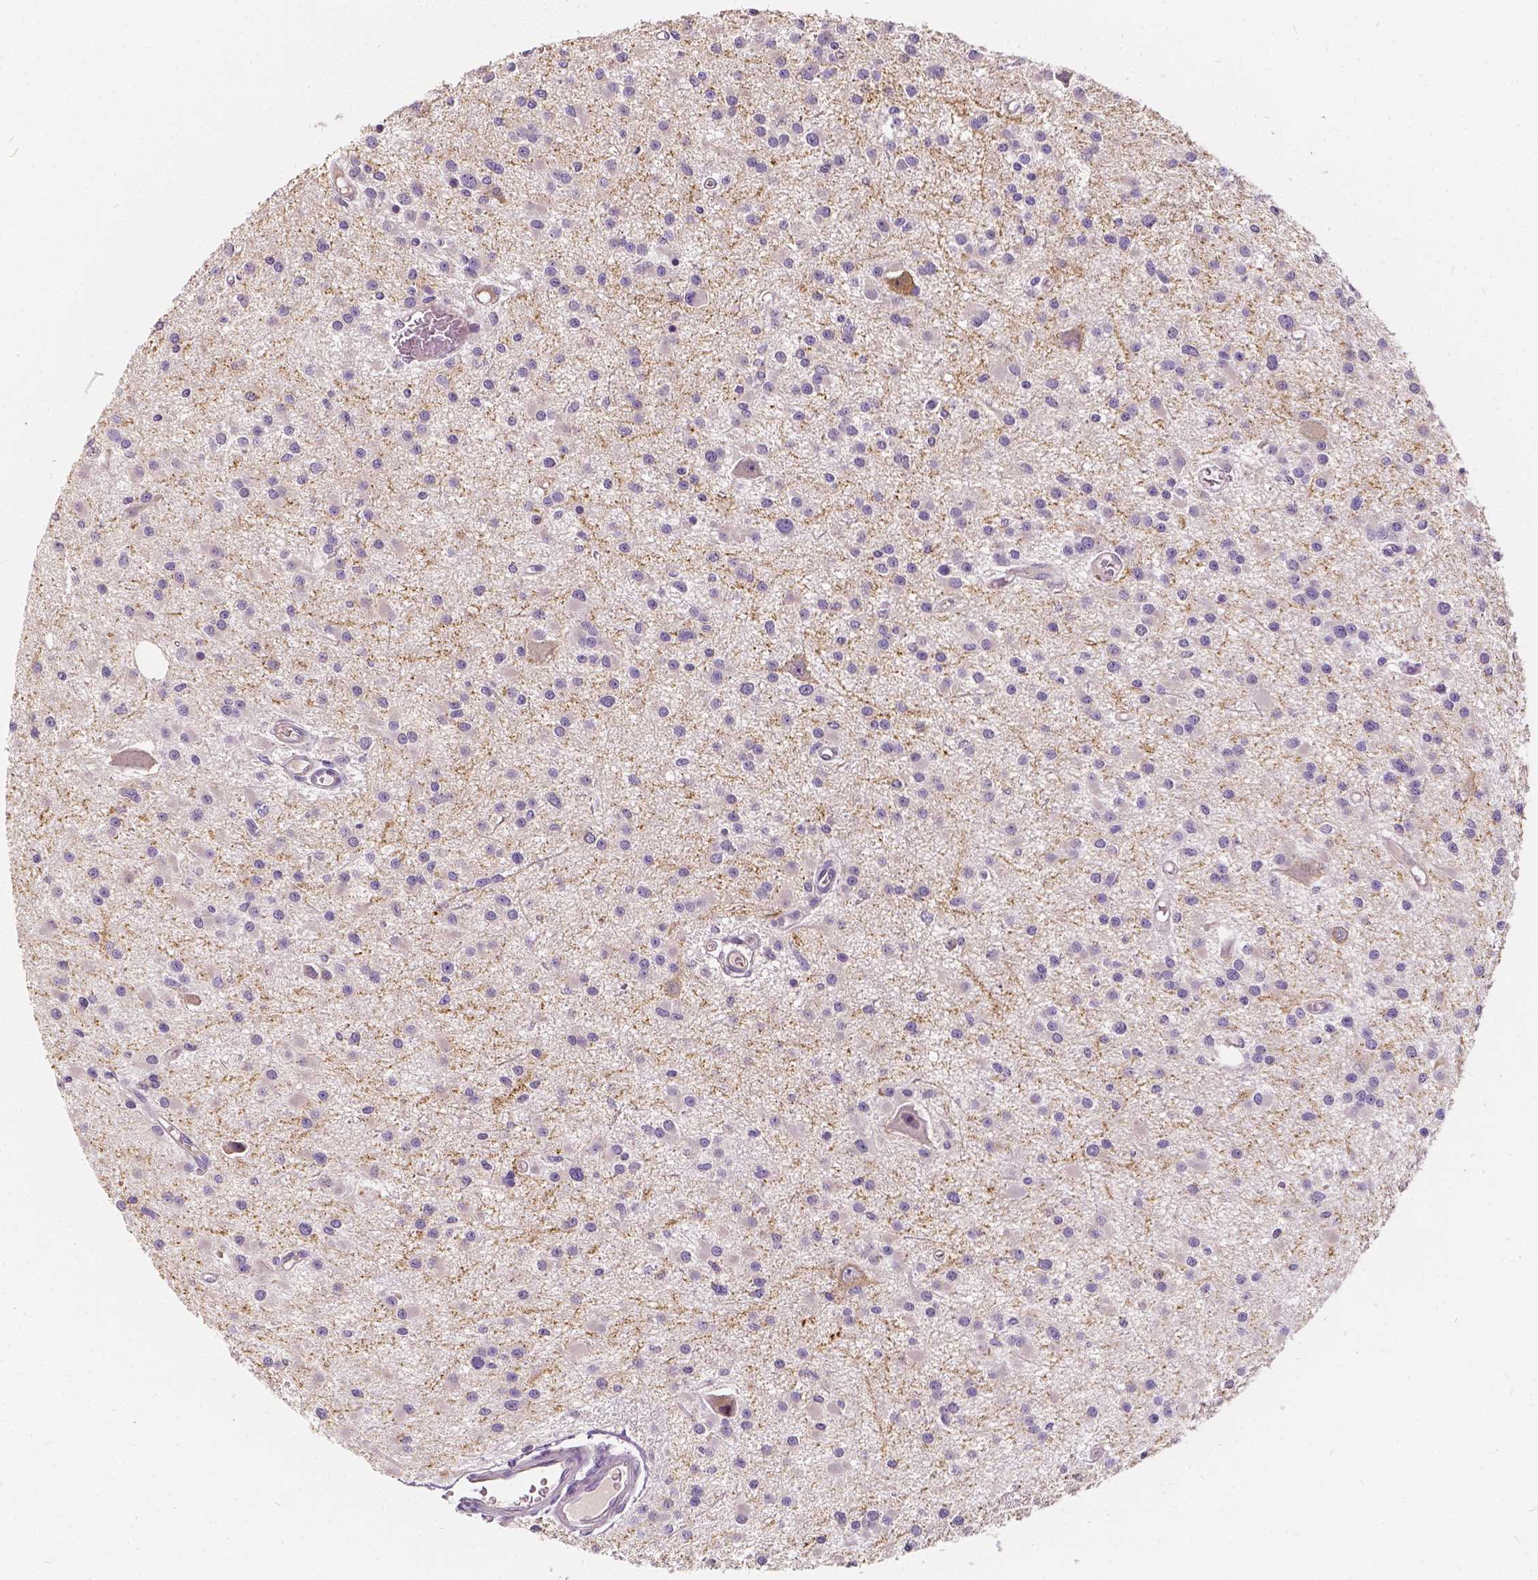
{"staining": {"intensity": "negative", "quantity": "none", "location": "none"}, "tissue": "glioma", "cell_type": "Tumor cells", "image_type": "cancer", "snomed": [{"axis": "morphology", "description": "Glioma, malignant, High grade"}, {"axis": "topography", "description": "Brain"}], "caption": "Human glioma stained for a protein using IHC shows no expression in tumor cells.", "gene": "KIAA0513", "patient": {"sex": "male", "age": 54}}